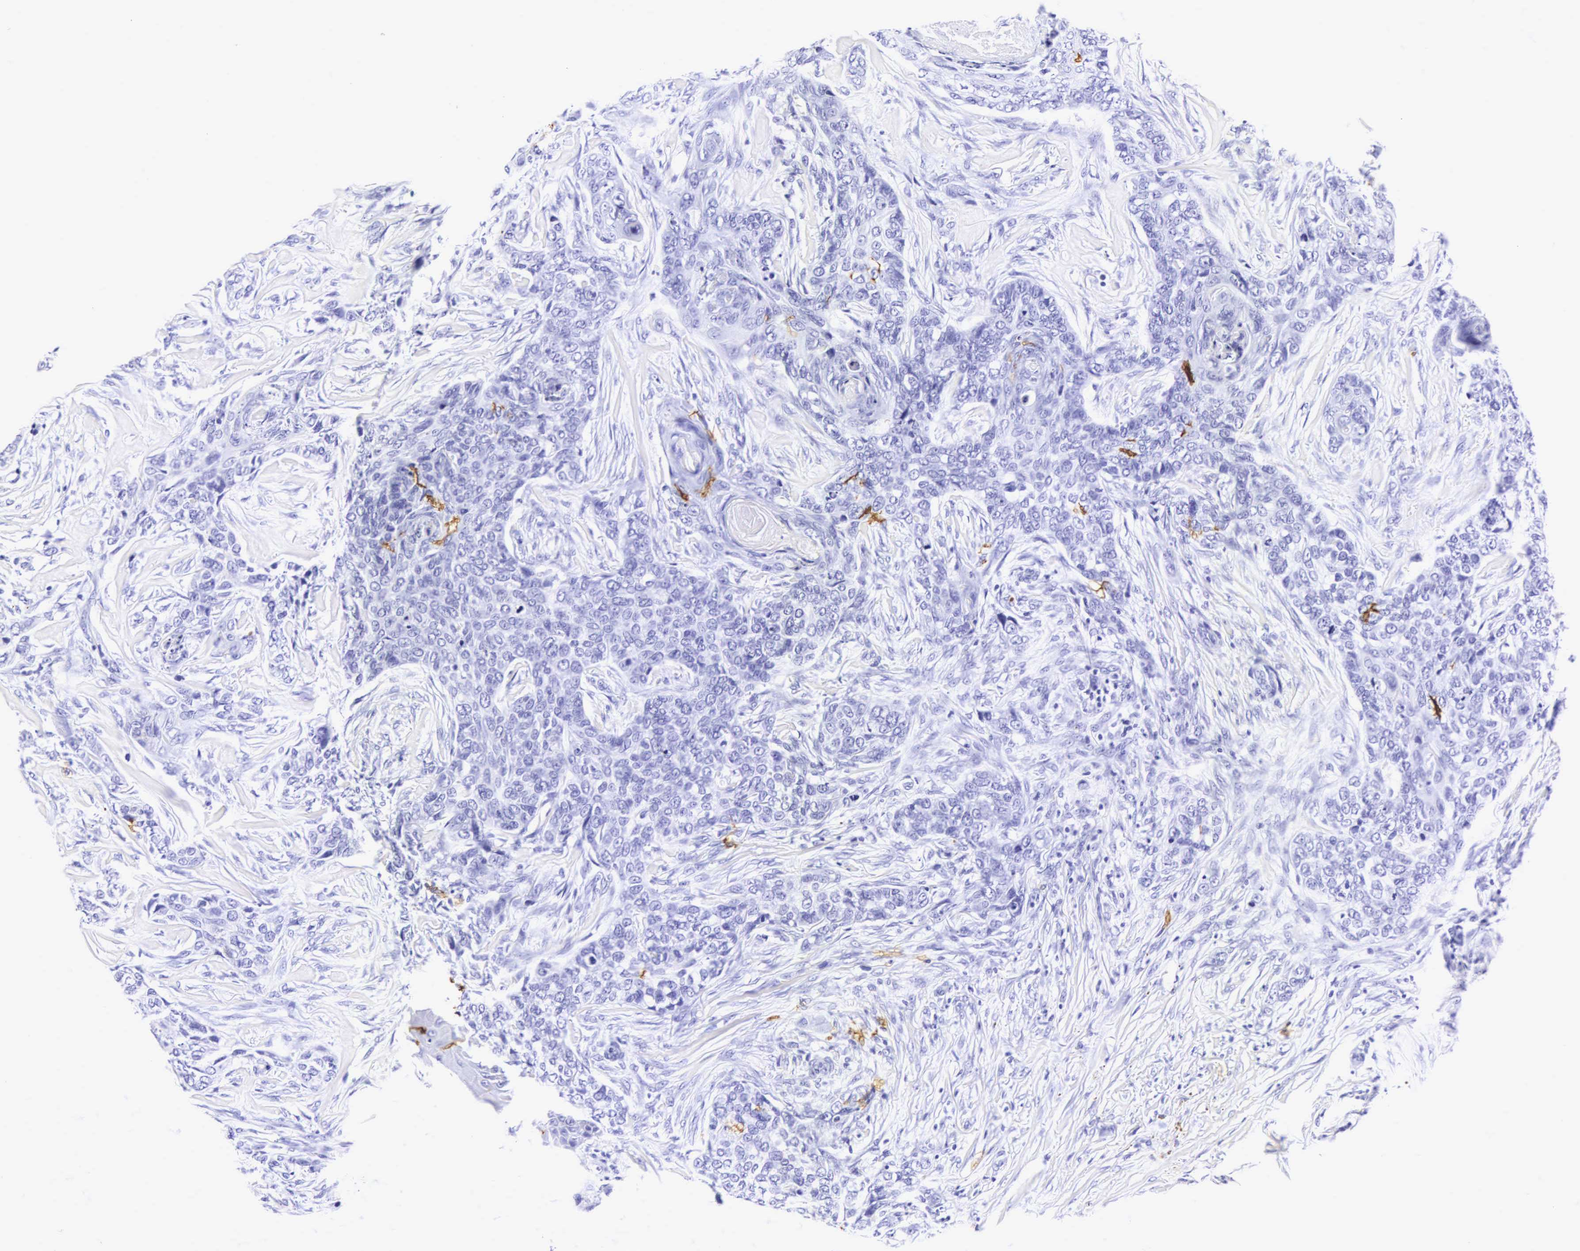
{"staining": {"intensity": "negative", "quantity": "none", "location": "none"}, "tissue": "skin cancer", "cell_type": "Tumor cells", "image_type": "cancer", "snomed": [{"axis": "morphology", "description": "Normal tissue, NOS"}, {"axis": "morphology", "description": "Basal cell carcinoma"}, {"axis": "topography", "description": "Skin"}], "caption": "This is an immunohistochemistry histopathology image of human skin cancer. There is no positivity in tumor cells.", "gene": "CD1A", "patient": {"sex": "male", "age": 81}}